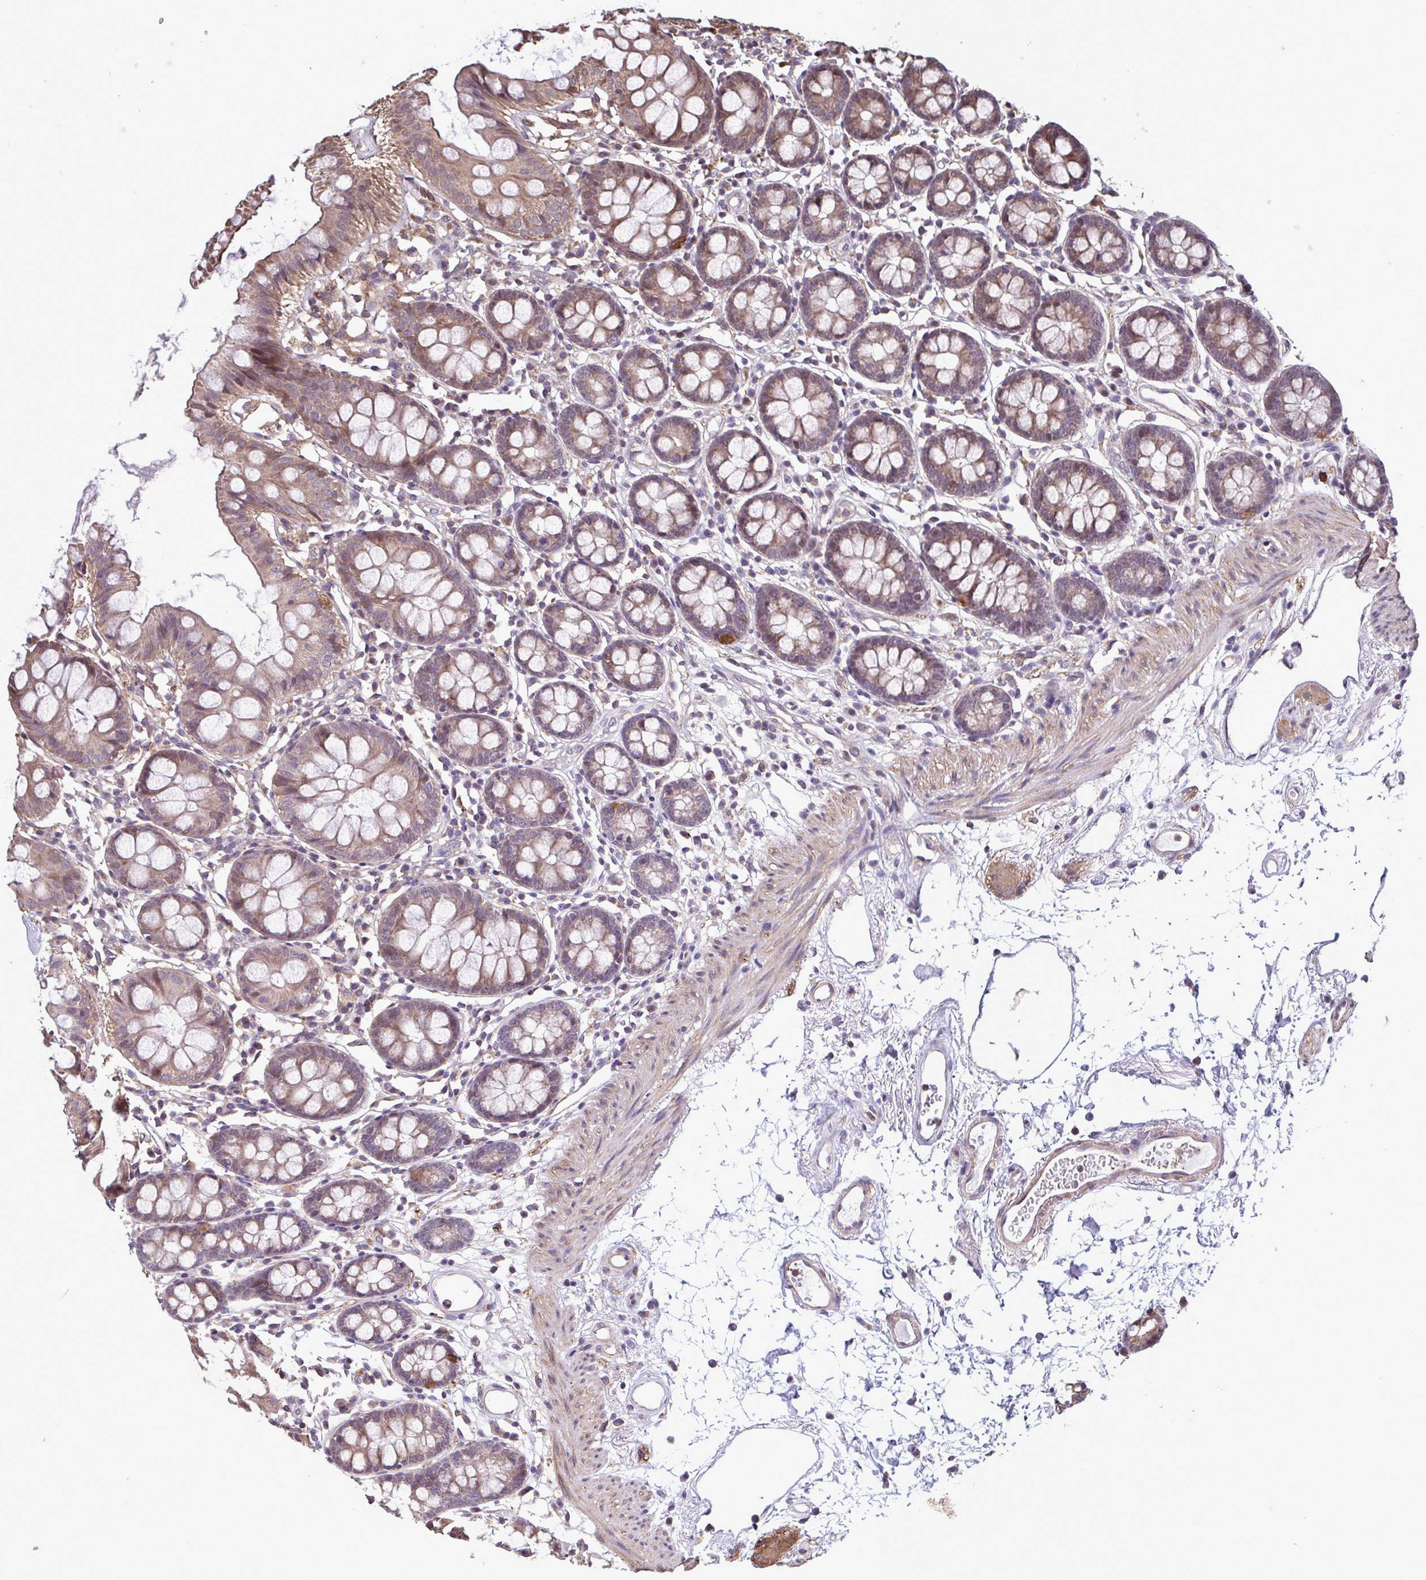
{"staining": {"intensity": "weak", "quantity": "25%-75%", "location": "cytoplasmic/membranous"}, "tissue": "colon", "cell_type": "Endothelial cells", "image_type": "normal", "snomed": [{"axis": "morphology", "description": "Normal tissue, NOS"}, {"axis": "topography", "description": "Colon"}], "caption": "Colon stained with immunohistochemistry displays weak cytoplasmic/membranous expression in about 25%-75% of endothelial cells. (Brightfield microscopy of DAB IHC at high magnification).", "gene": "ZNF200", "patient": {"sex": "female", "age": 84}}